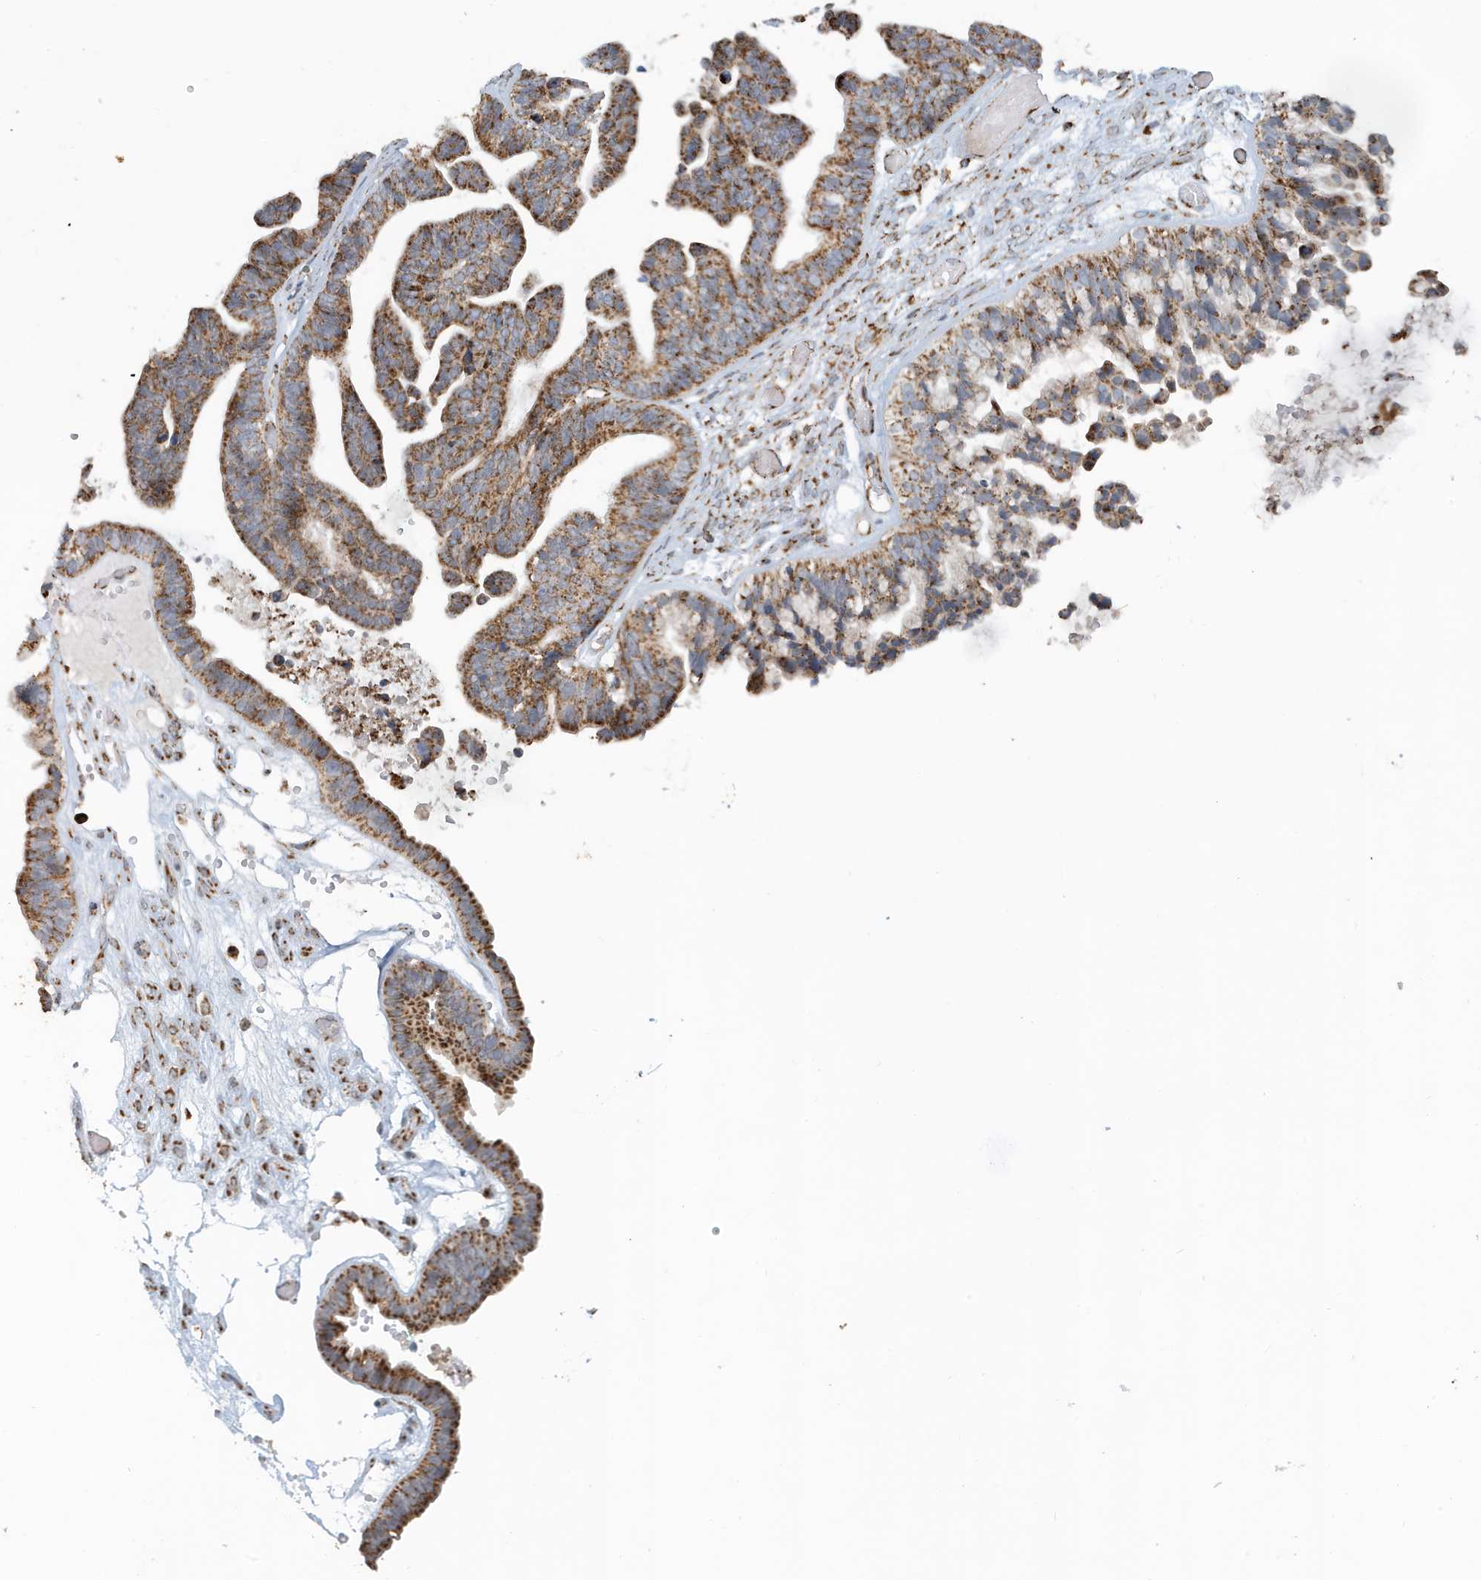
{"staining": {"intensity": "moderate", "quantity": ">75%", "location": "cytoplasmic/membranous"}, "tissue": "ovarian cancer", "cell_type": "Tumor cells", "image_type": "cancer", "snomed": [{"axis": "morphology", "description": "Cystadenocarcinoma, serous, NOS"}, {"axis": "topography", "description": "Ovary"}], "caption": "Immunohistochemistry micrograph of human ovarian serous cystadenocarcinoma stained for a protein (brown), which reveals medium levels of moderate cytoplasmic/membranous staining in about >75% of tumor cells.", "gene": "MAN1A1", "patient": {"sex": "female", "age": 56}}